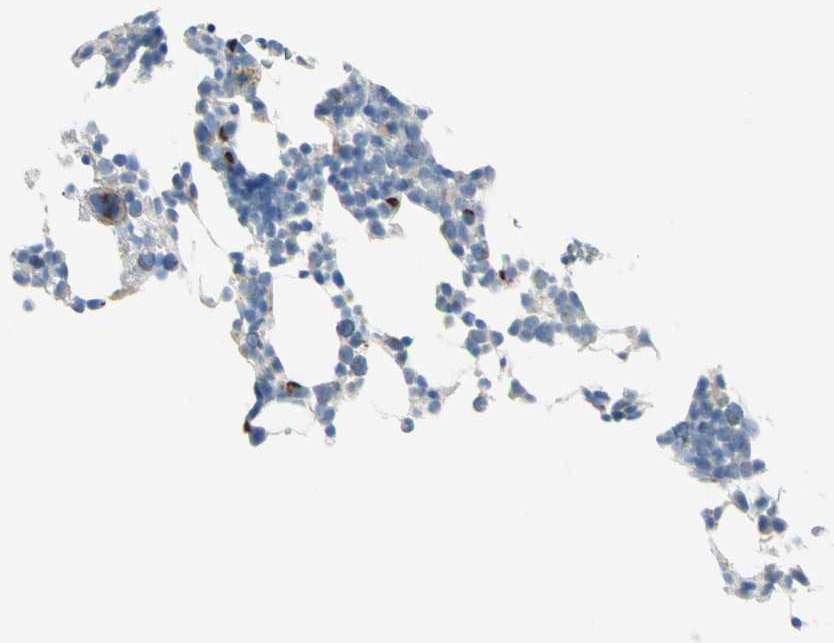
{"staining": {"intensity": "strong", "quantity": "<25%", "location": "cytoplasmic/membranous"}, "tissue": "bone marrow", "cell_type": "Hematopoietic cells", "image_type": "normal", "snomed": [{"axis": "morphology", "description": "Normal tissue, NOS"}, {"axis": "topography", "description": "Bone marrow"}], "caption": "Immunohistochemistry (IHC) histopathology image of normal bone marrow: human bone marrow stained using immunohistochemistry exhibits medium levels of strong protein expression localized specifically in the cytoplasmic/membranous of hematopoietic cells, appearing as a cytoplasmic/membranous brown color.", "gene": "B4GALT3", "patient": {"sex": "female", "age": 68}}